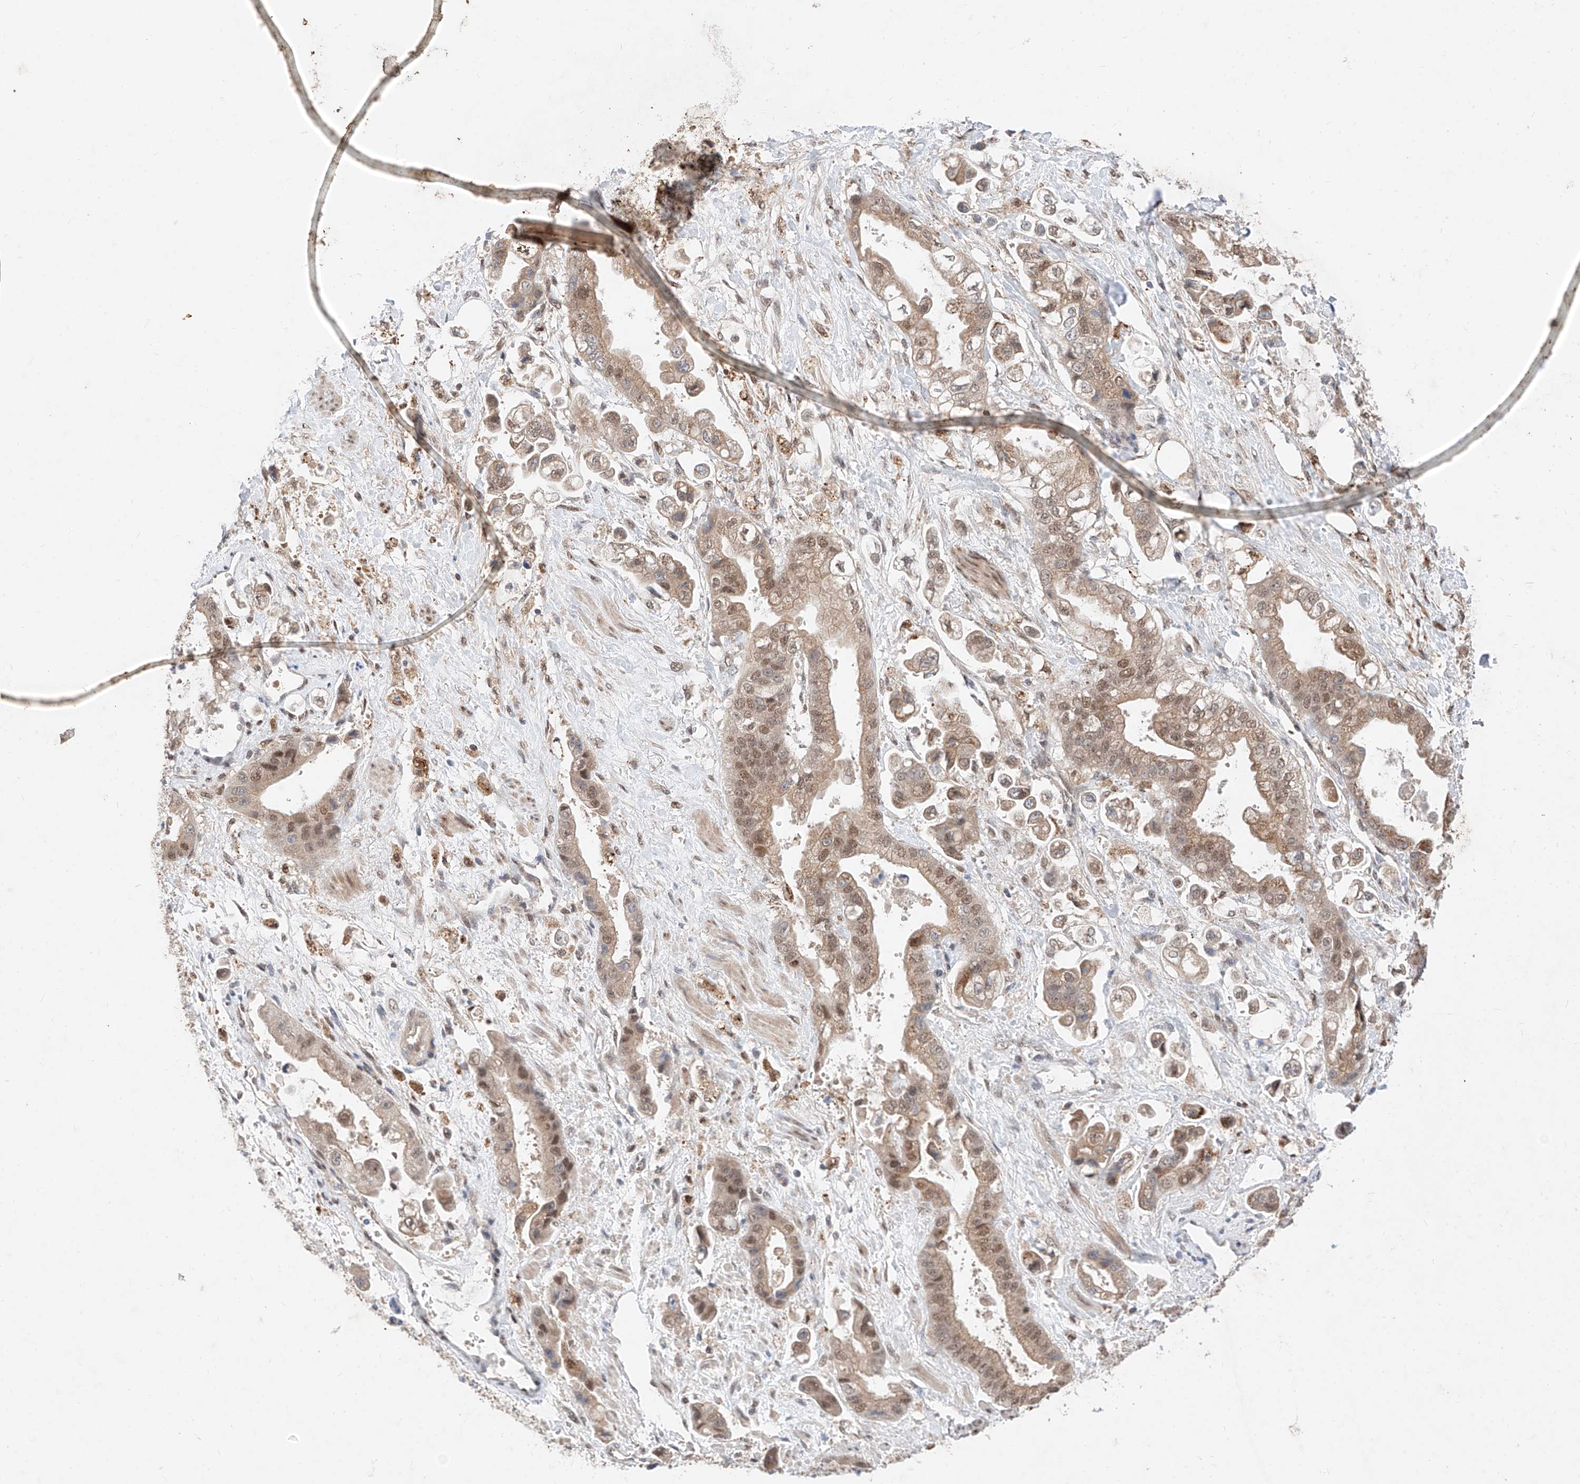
{"staining": {"intensity": "moderate", "quantity": ">75%", "location": "cytoplasmic/membranous,nuclear"}, "tissue": "stomach cancer", "cell_type": "Tumor cells", "image_type": "cancer", "snomed": [{"axis": "morphology", "description": "Adenocarcinoma, NOS"}, {"axis": "topography", "description": "Stomach"}], "caption": "This photomicrograph demonstrates immunohistochemistry (IHC) staining of stomach cancer, with medium moderate cytoplasmic/membranous and nuclear expression in about >75% of tumor cells.", "gene": "GCNT1", "patient": {"sex": "male", "age": 62}}